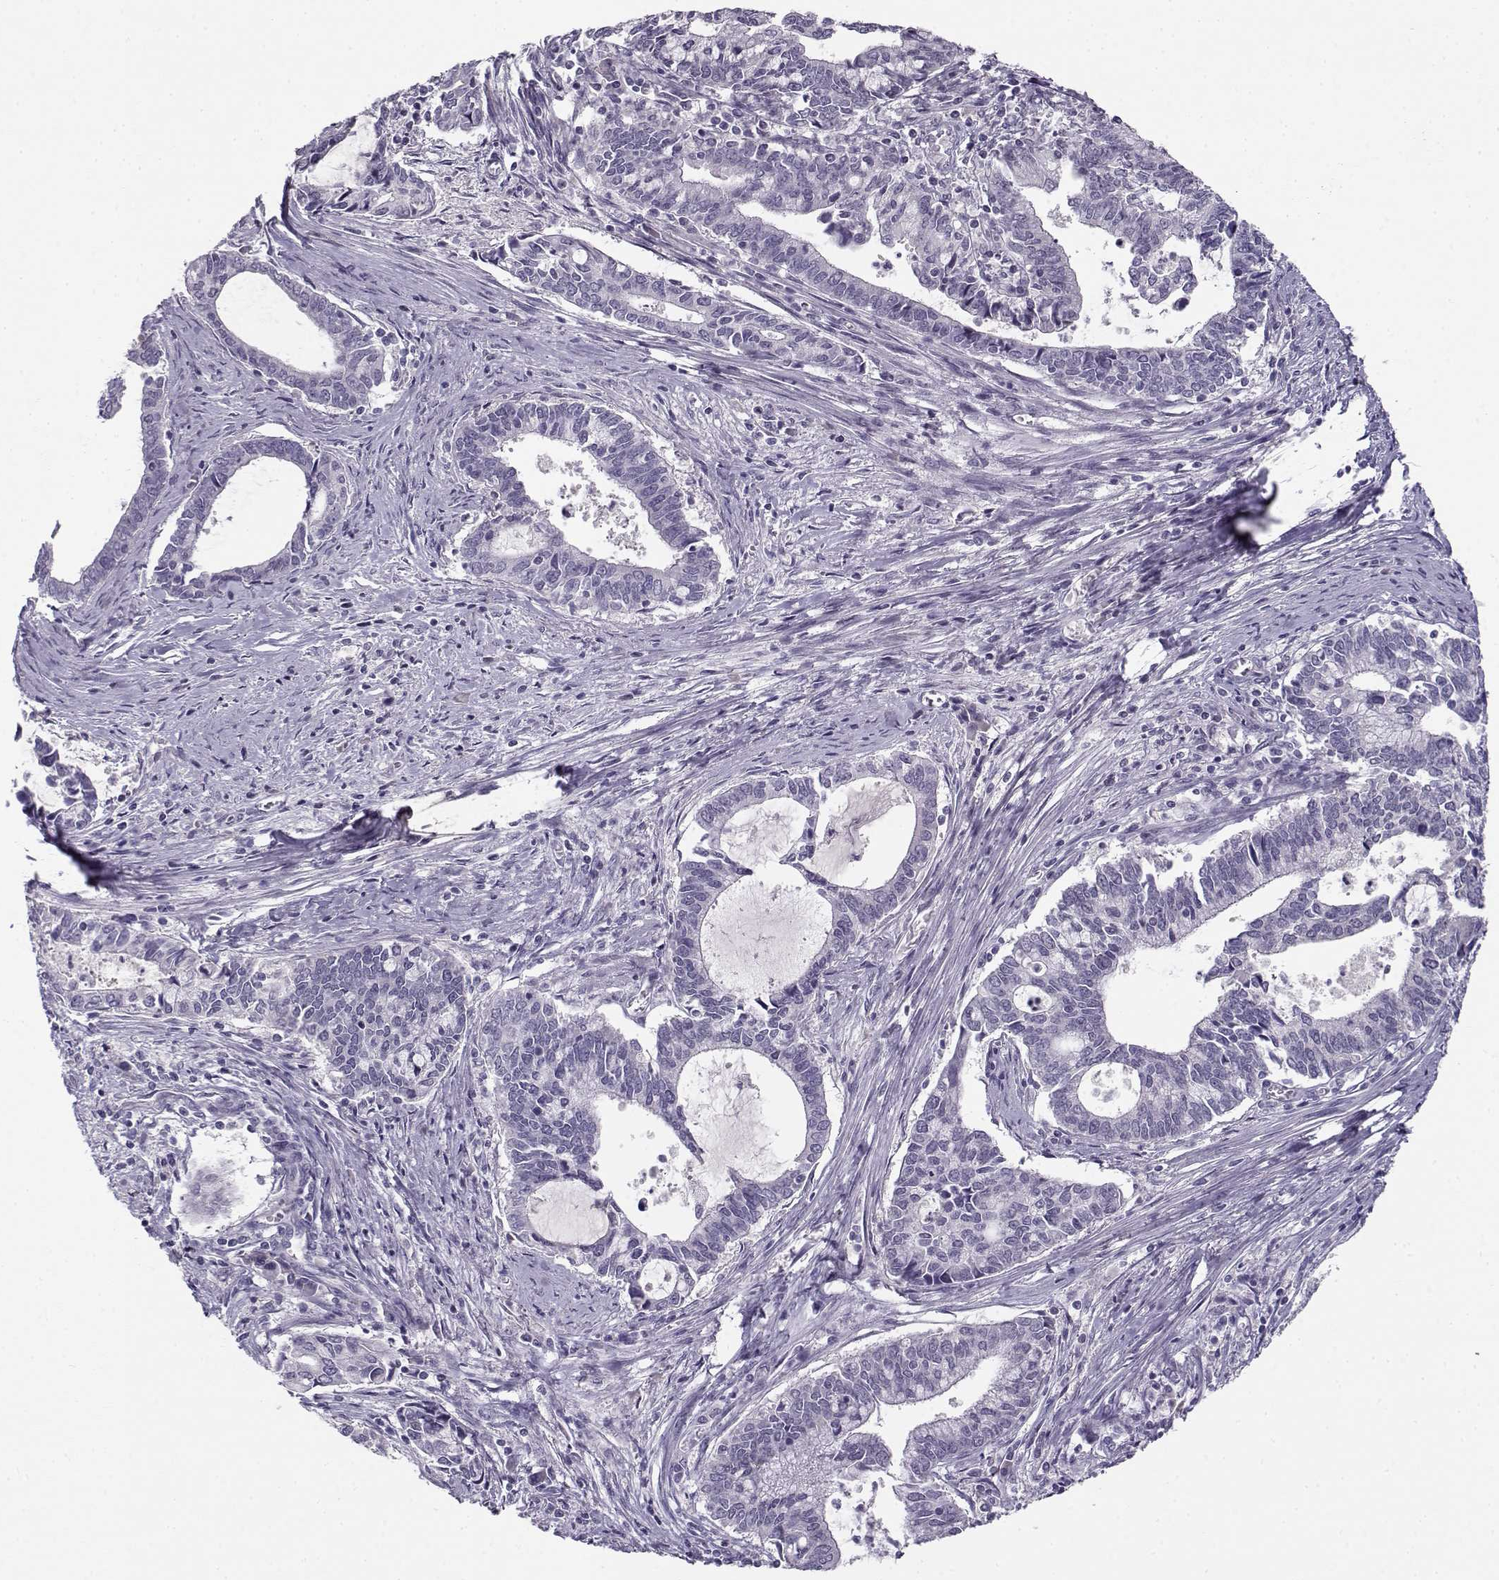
{"staining": {"intensity": "negative", "quantity": "none", "location": "none"}, "tissue": "cervical cancer", "cell_type": "Tumor cells", "image_type": "cancer", "snomed": [{"axis": "morphology", "description": "Adenocarcinoma, NOS"}, {"axis": "topography", "description": "Cervix"}], "caption": "Photomicrograph shows no protein positivity in tumor cells of cervical cancer (adenocarcinoma) tissue. (Stains: DAB immunohistochemistry with hematoxylin counter stain, Microscopy: brightfield microscopy at high magnification).", "gene": "C16orf86", "patient": {"sex": "female", "age": 42}}